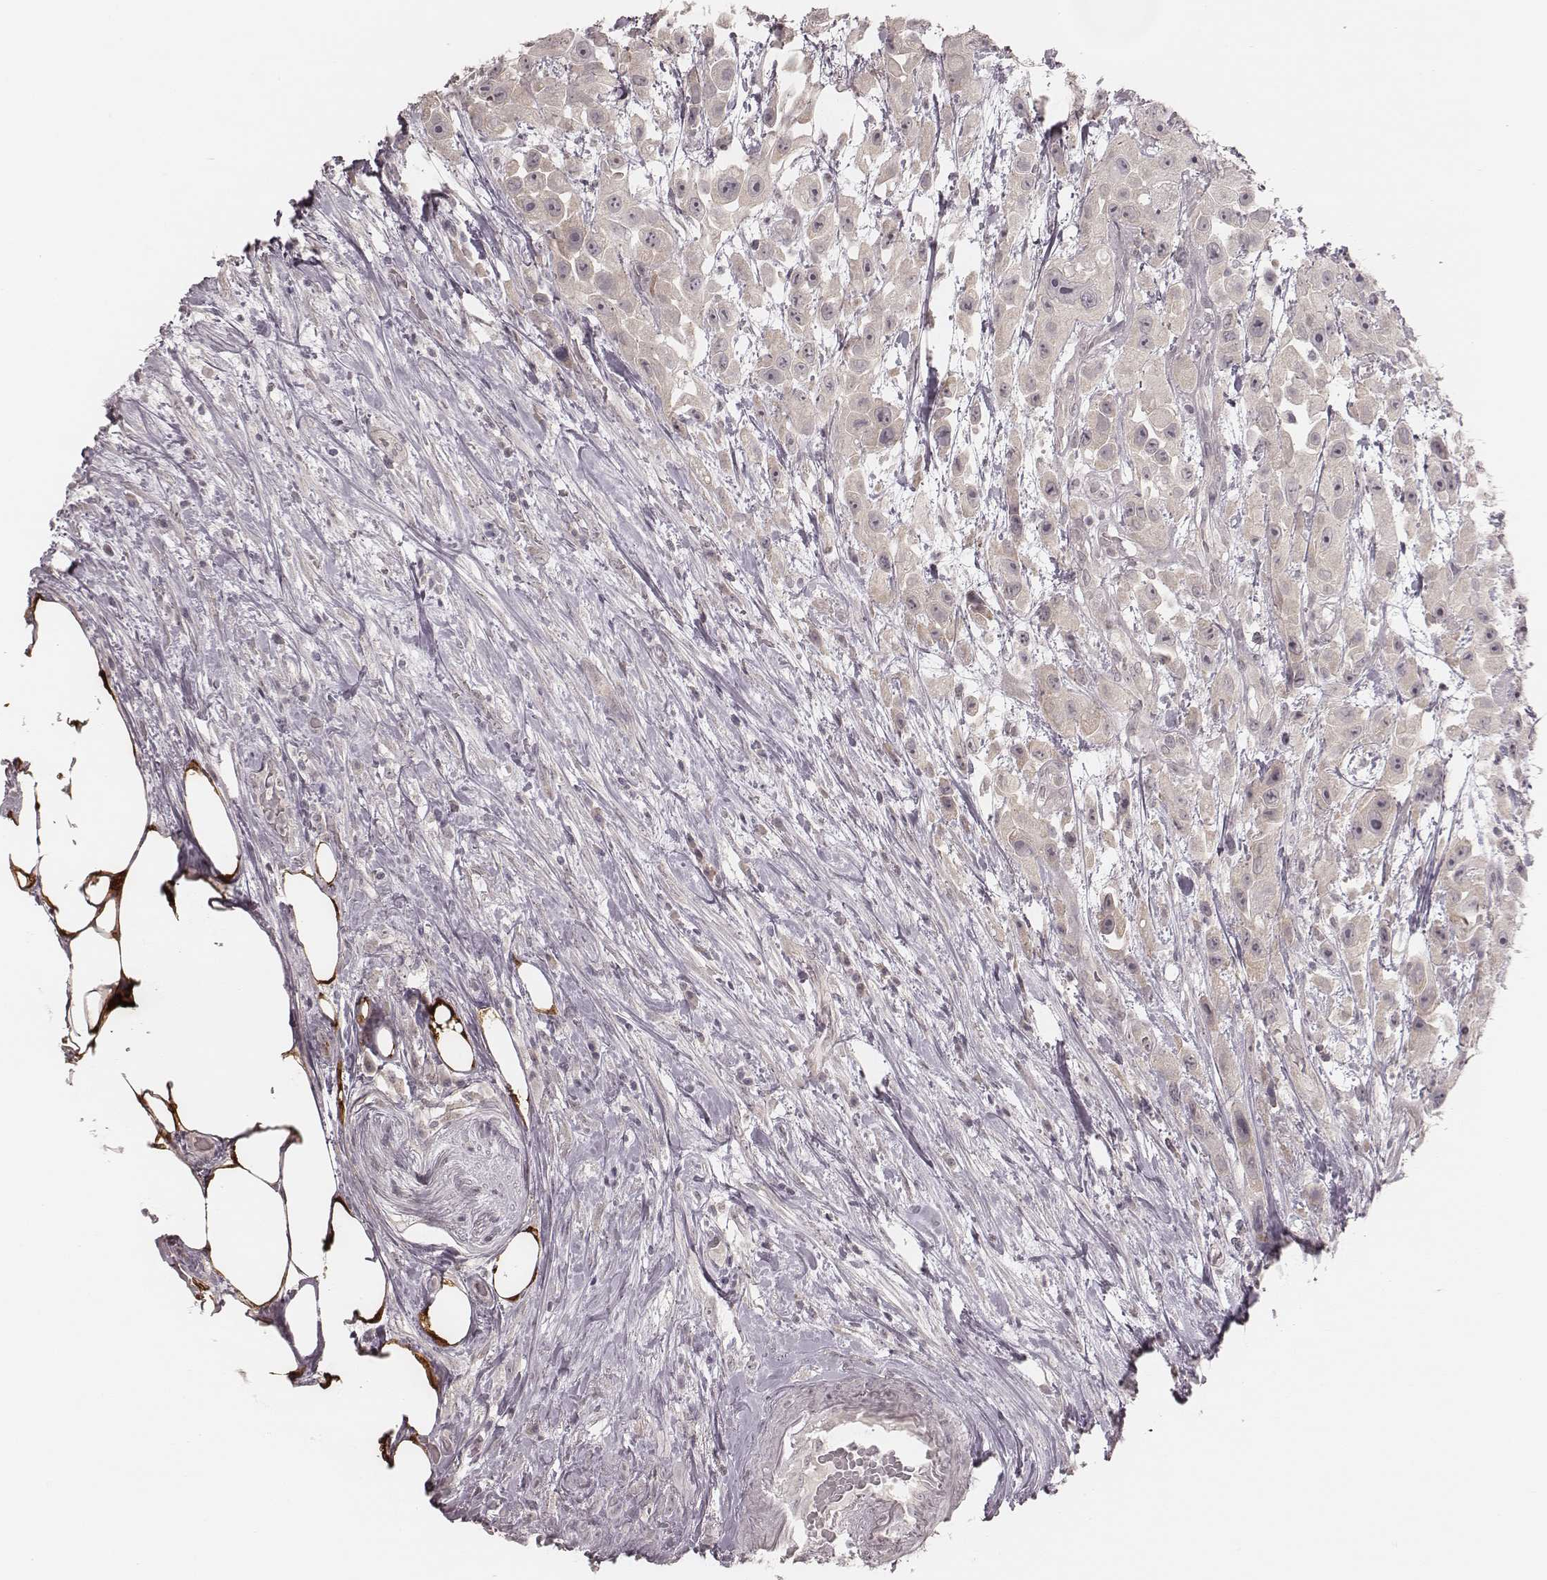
{"staining": {"intensity": "negative", "quantity": "none", "location": "none"}, "tissue": "urothelial cancer", "cell_type": "Tumor cells", "image_type": "cancer", "snomed": [{"axis": "morphology", "description": "Urothelial carcinoma, High grade"}, {"axis": "topography", "description": "Urinary bladder"}], "caption": "Protein analysis of urothelial cancer shows no significant staining in tumor cells.", "gene": "ACACB", "patient": {"sex": "male", "age": 79}}